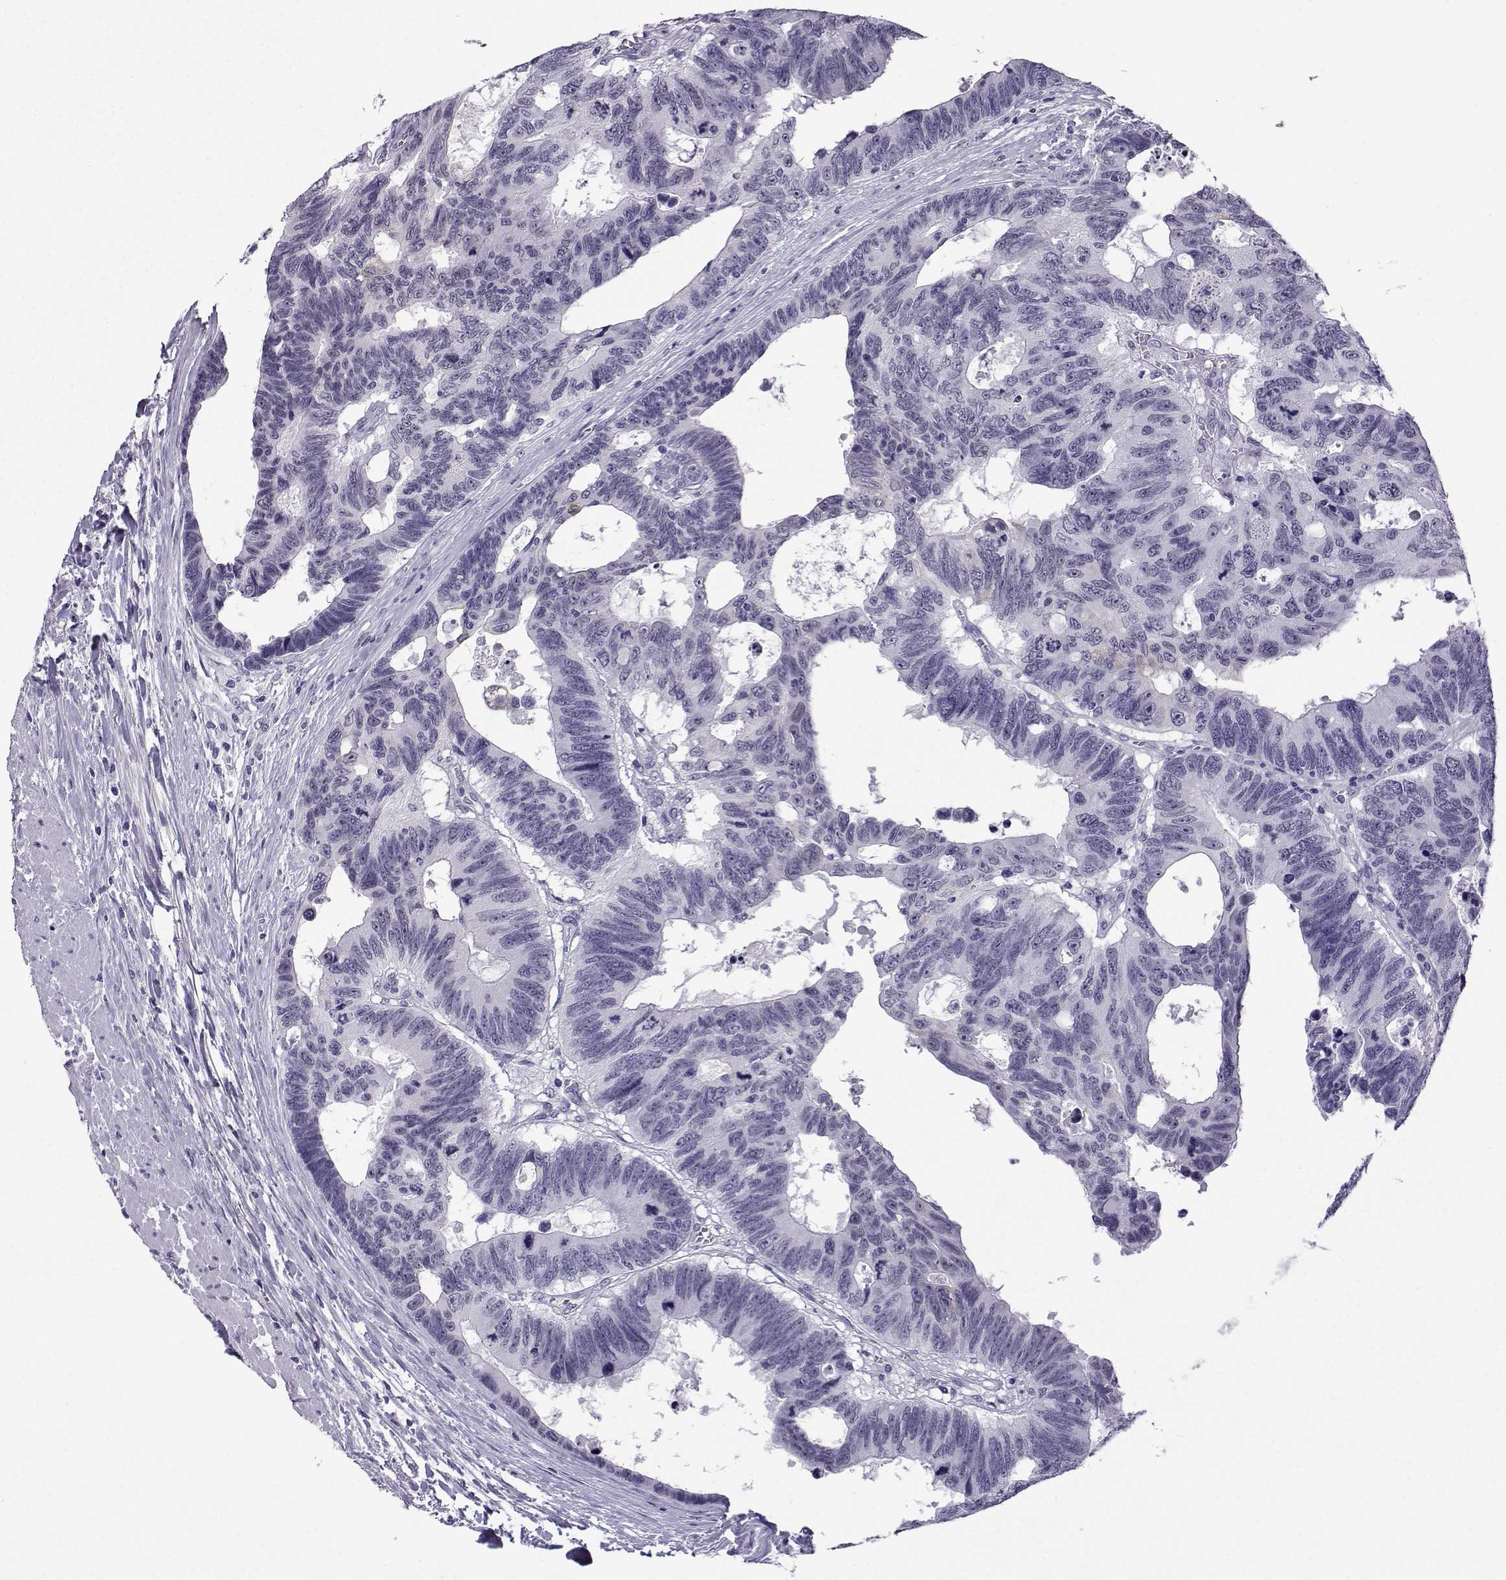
{"staining": {"intensity": "negative", "quantity": "none", "location": "none"}, "tissue": "colorectal cancer", "cell_type": "Tumor cells", "image_type": "cancer", "snomed": [{"axis": "morphology", "description": "Adenocarcinoma, NOS"}, {"axis": "topography", "description": "Colon"}], "caption": "The IHC micrograph has no significant staining in tumor cells of adenocarcinoma (colorectal) tissue.", "gene": "MRGBP", "patient": {"sex": "female", "age": 77}}